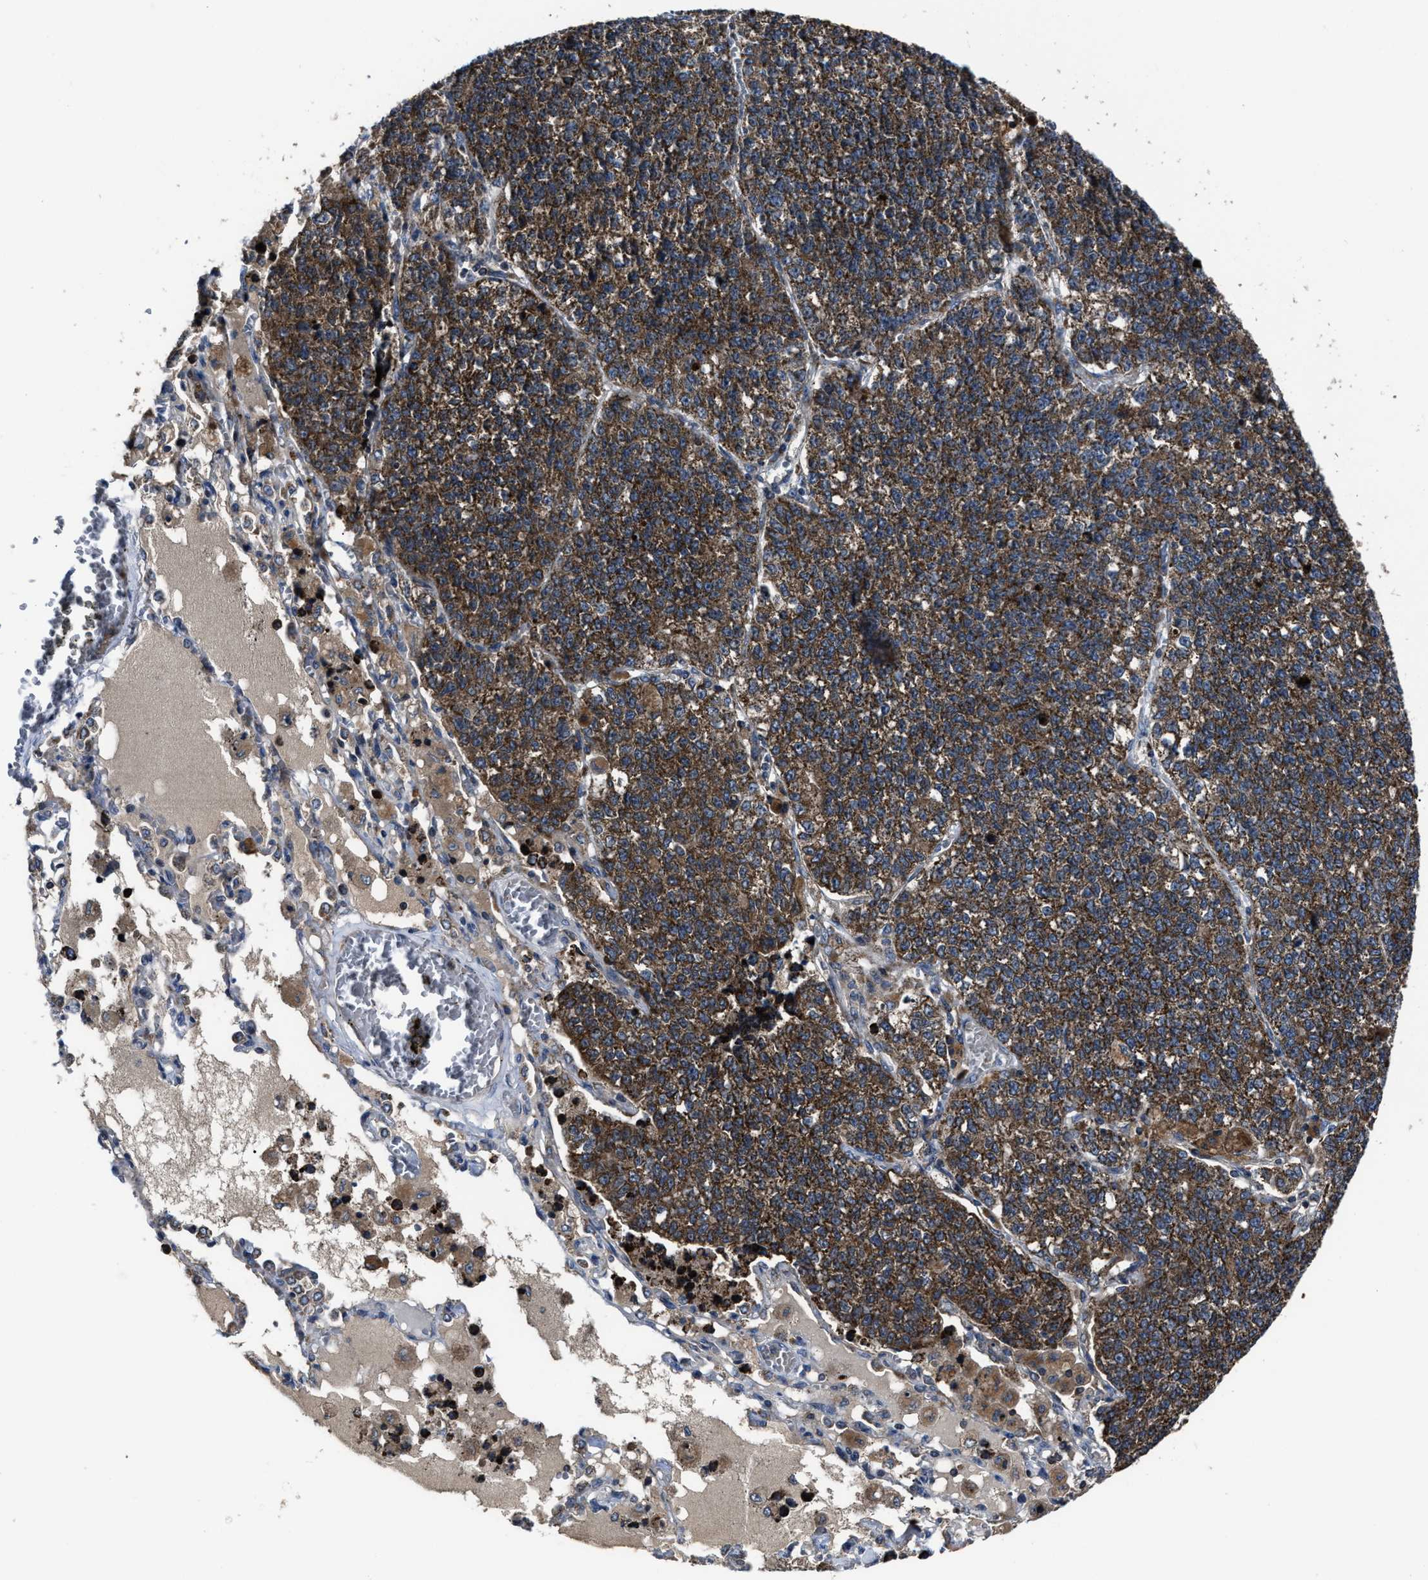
{"staining": {"intensity": "moderate", "quantity": ">75%", "location": "cytoplasmic/membranous"}, "tissue": "lung cancer", "cell_type": "Tumor cells", "image_type": "cancer", "snomed": [{"axis": "morphology", "description": "Adenocarcinoma, NOS"}, {"axis": "topography", "description": "Lung"}], "caption": "This histopathology image displays immunohistochemistry staining of human lung cancer (adenocarcinoma), with medium moderate cytoplasmic/membranous staining in about >75% of tumor cells.", "gene": "PASK", "patient": {"sex": "male", "age": 49}}